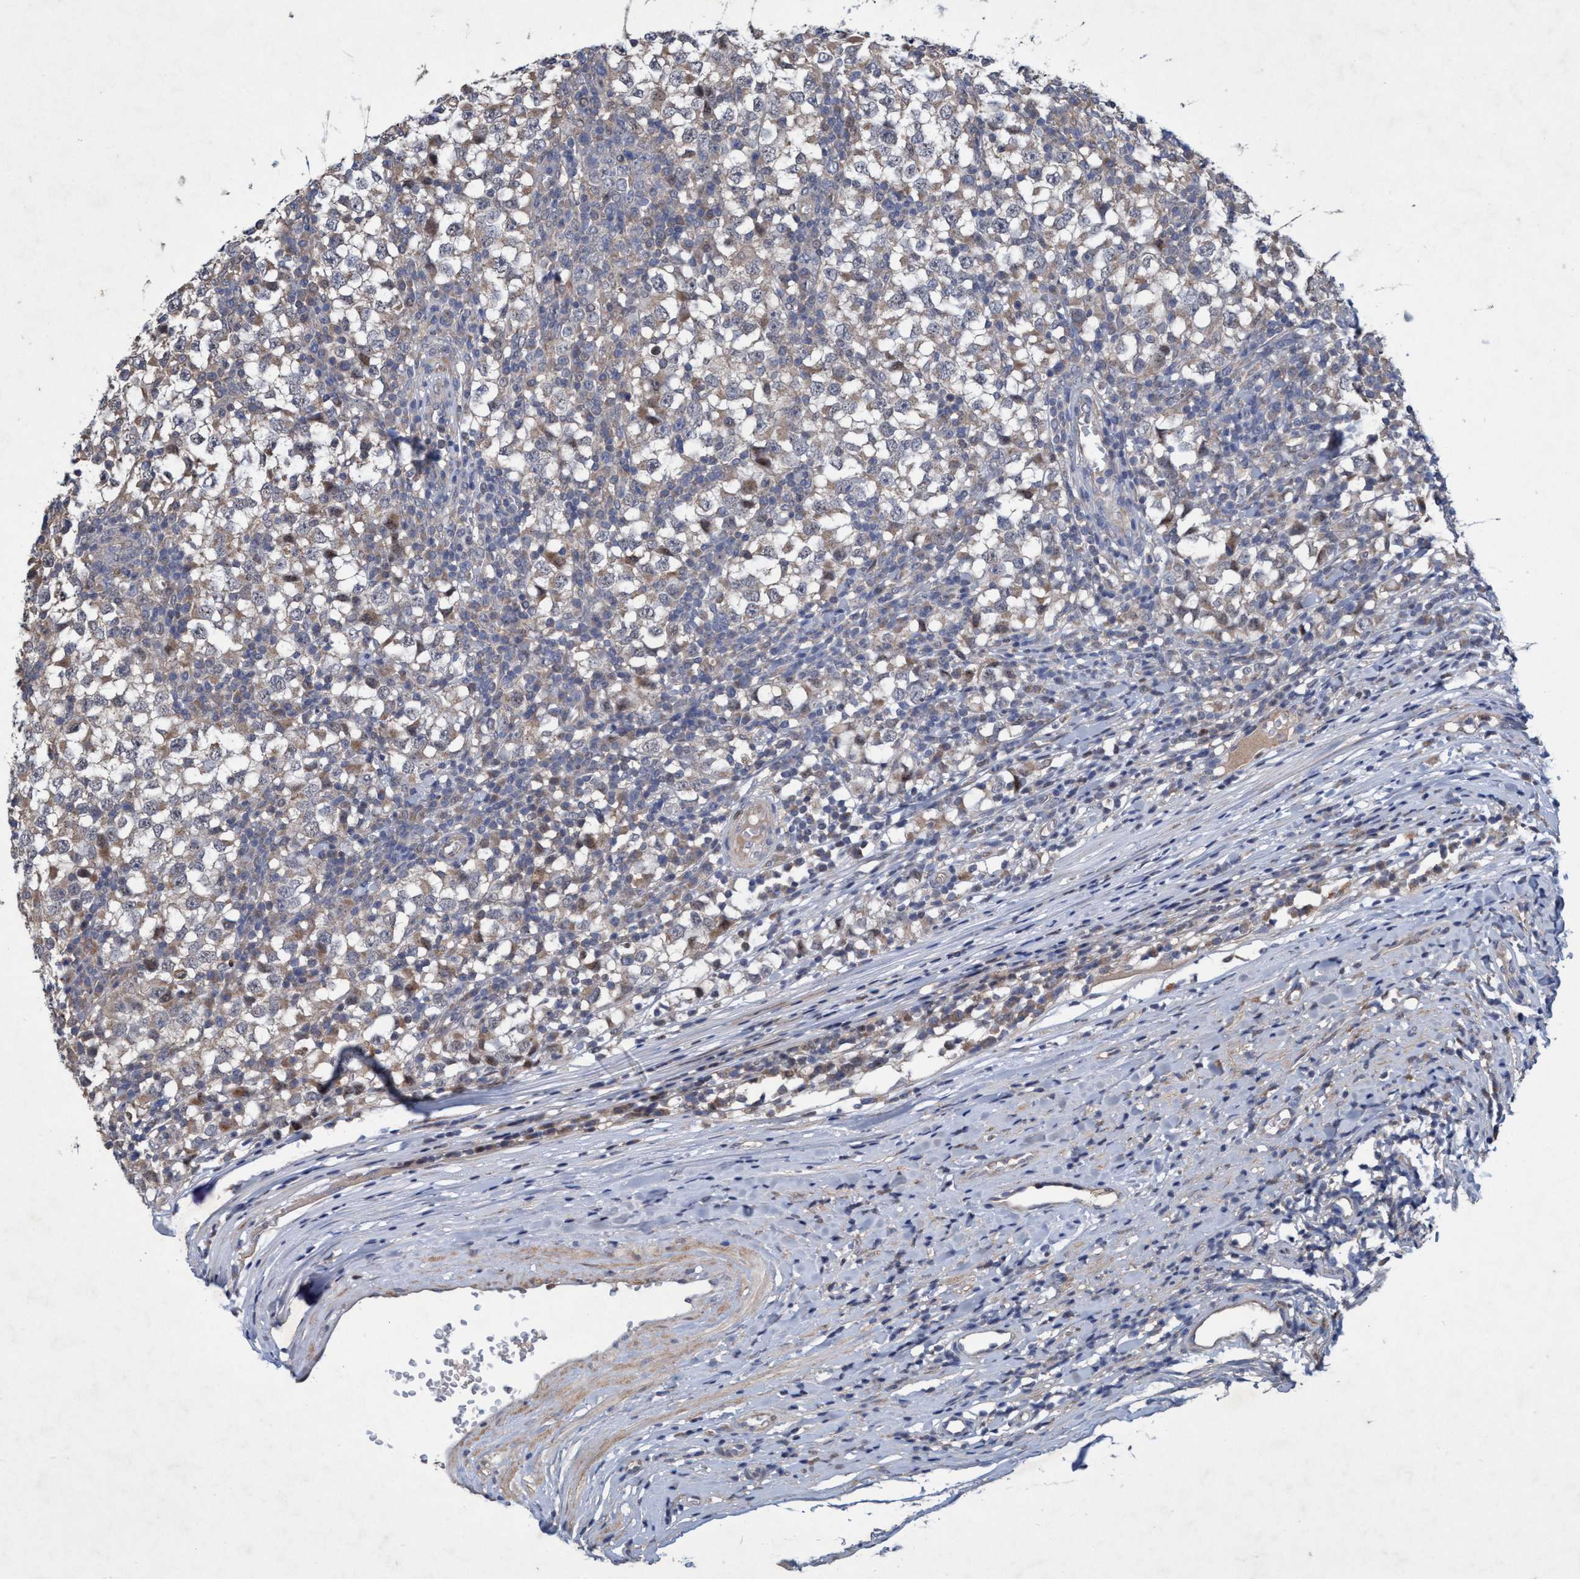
{"staining": {"intensity": "weak", "quantity": "25%-75%", "location": "cytoplasmic/membranous"}, "tissue": "testis cancer", "cell_type": "Tumor cells", "image_type": "cancer", "snomed": [{"axis": "morphology", "description": "Seminoma, NOS"}, {"axis": "topography", "description": "Testis"}], "caption": "There is low levels of weak cytoplasmic/membranous expression in tumor cells of testis seminoma, as demonstrated by immunohistochemical staining (brown color).", "gene": "ZNF677", "patient": {"sex": "male", "age": 65}}